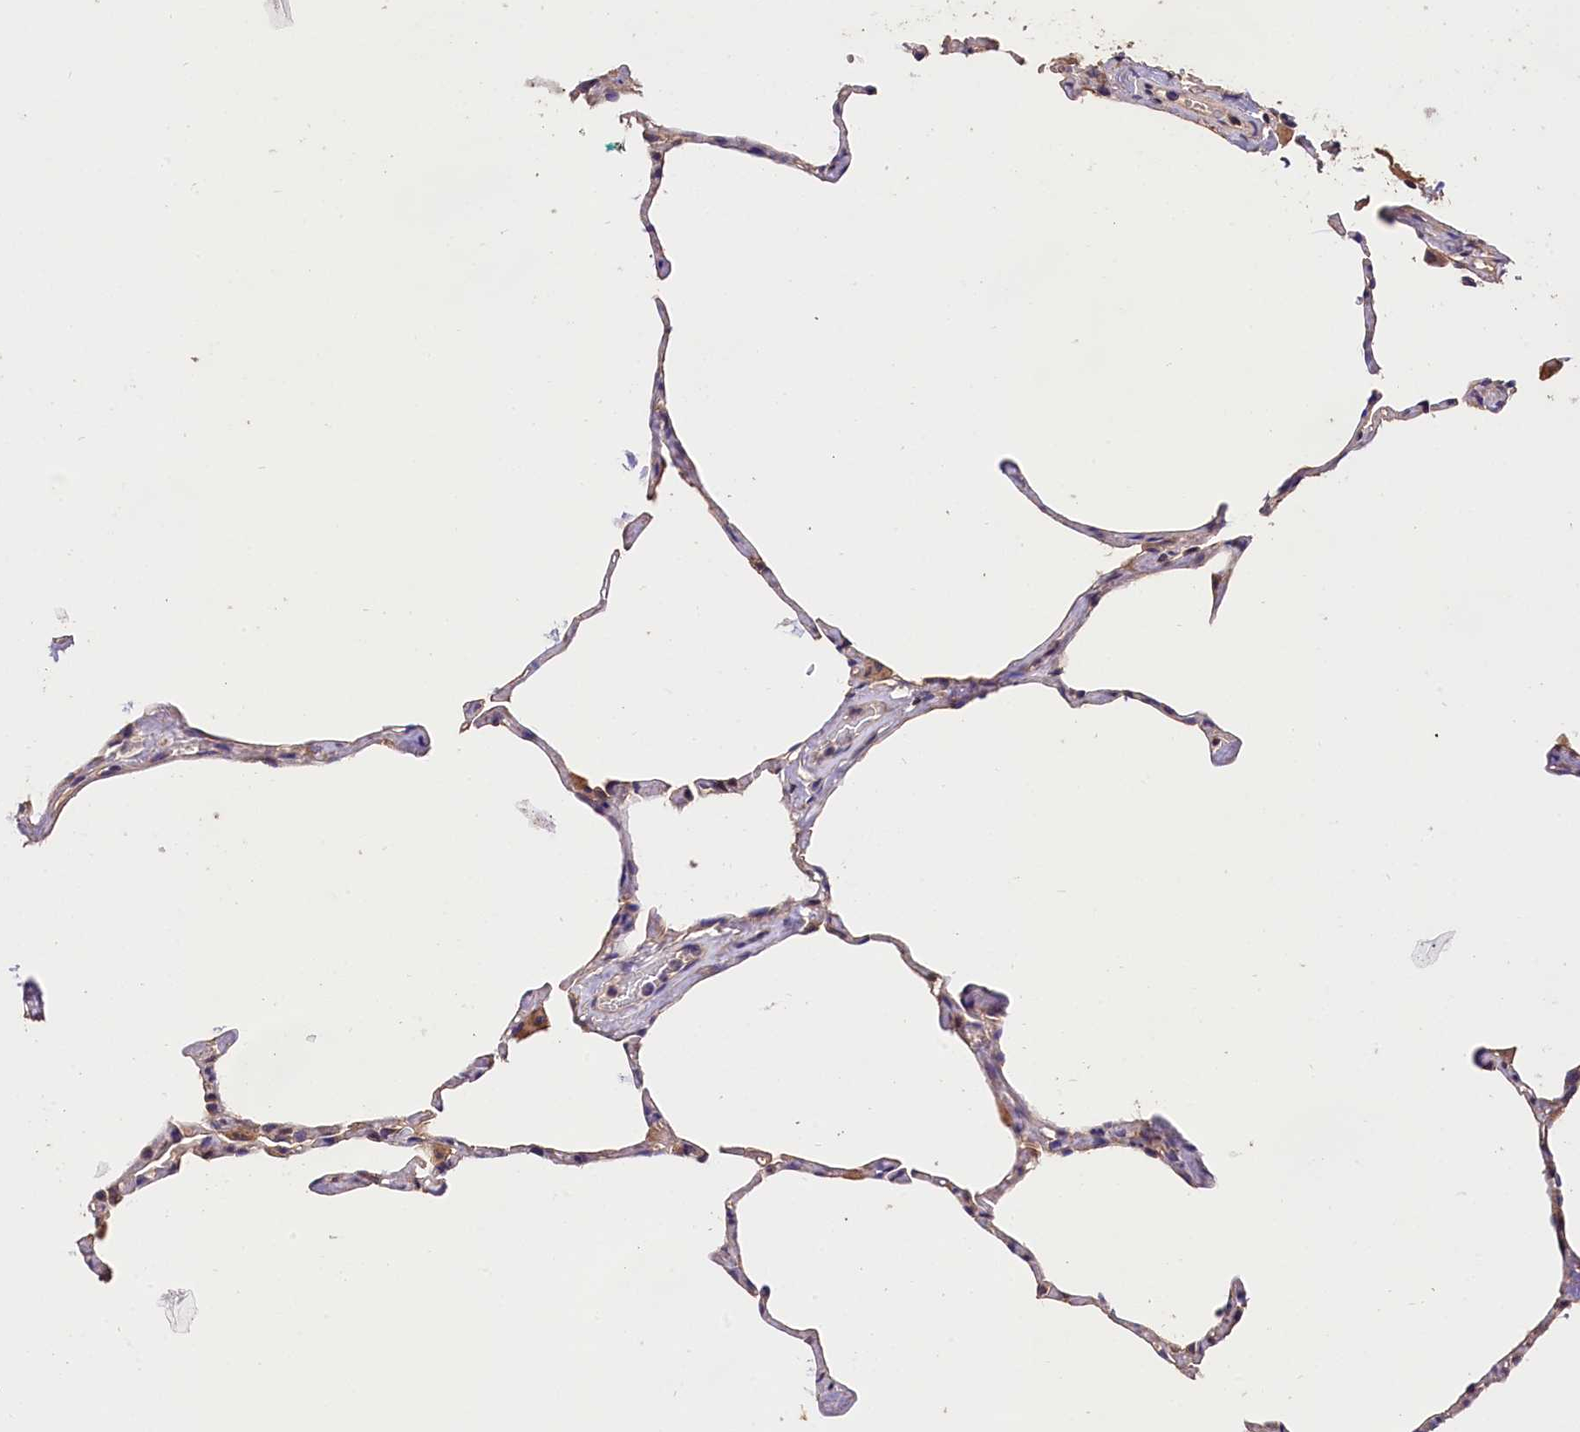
{"staining": {"intensity": "moderate", "quantity": "<25%", "location": "cytoplasmic/membranous"}, "tissue": "lung", "cell_type": "Alveolar cells", "image_type": "normal", "snomed": [{"axis": "morphology", "description": "Normal tissue, NOS"}, {"axis": "topography", "description": "Lung"}], "caption": "Brown immunohistochemical staining in normal lung exhibits moderate cytoplasmic/membranous staining in about <25% of alveolar cells. The protein of interest is shown in brown color, while the nuclei are stained blue.", "gene": "OAS3", "patient": {"sex": "male", "age": 65}}